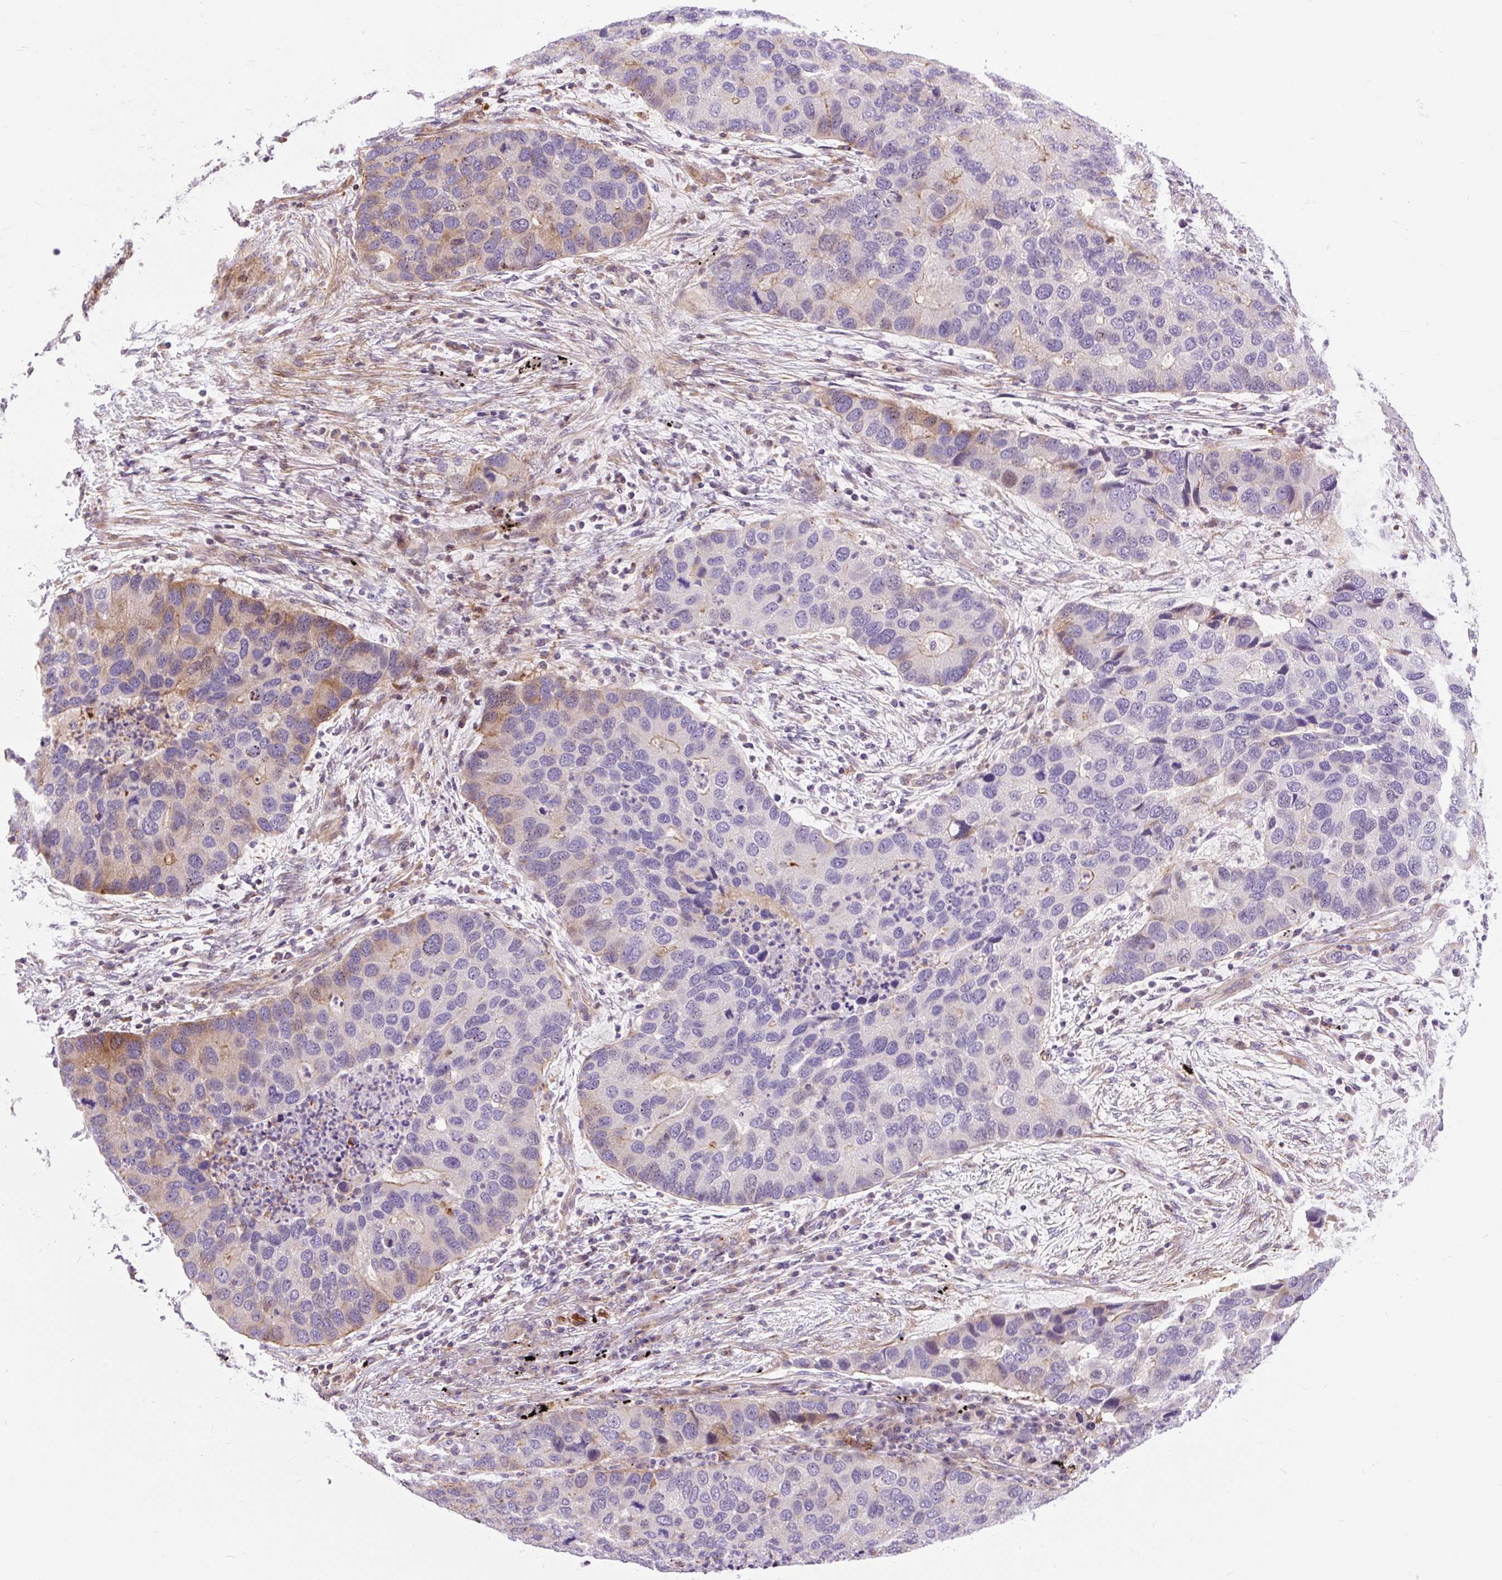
{"staining": {"intensity": "moderate", "quantity": "<25%", "location": "cytoplasmic/membranous"}, "tissue": "lung cancer", "cell_type": "Tumor cells", "image_type": "cancer", "snomed": [{"axis": "morphology", "description": "Aneuploidy"}, {"axis": "morphology", "description": "Adenocarcinoma, NOS"}, {"axis": "topography", "description": "Lymph node"}, {"axis": "topography", "description": "Lung"}], "caption": "An IHC photomicrograph of tumor tissue is shown. Protein staining in brown shows moderate cytoplasmic/membranous positivity in lung cancer within tumor cells.", "gene": "ZNF197", "patient": {"sex": "female", "age": 74}}